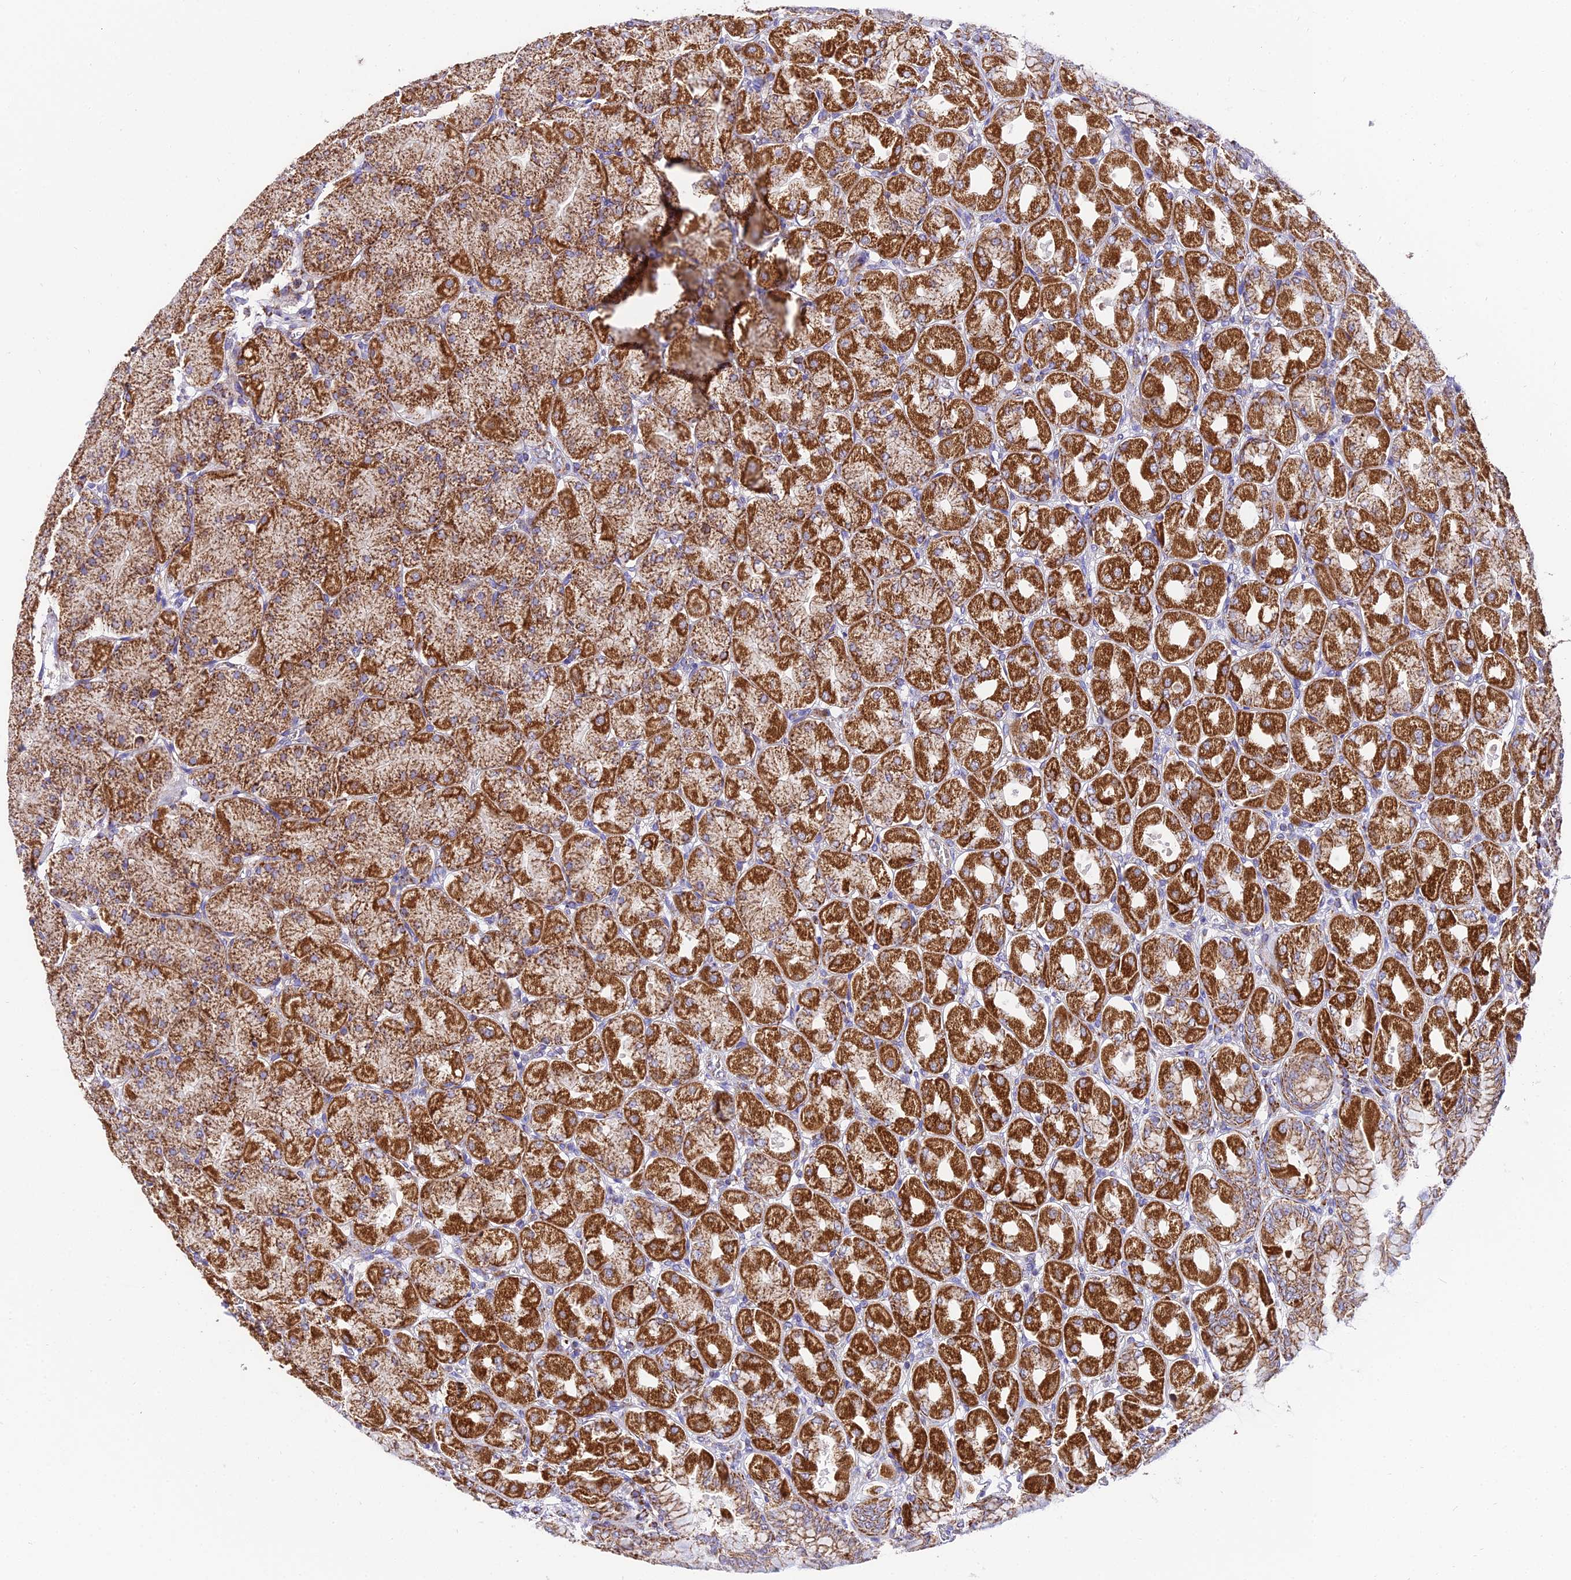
{"staining": {"intensity": "strong", "quantity": ">75%", "location": "cytoplasmic/membranous"}, "tissue": "stomach", "cell_type": "Glandular cells", "image_type": "normal", "snomed": [{"axis": "morphology", "description": "Normal tissue, NOS"}, {"axis": "topography", "description": "Stomach, upper"}], "caption": "Immunohistochemistry (IHC) staining of benign stomach, which exhibits high levels of strong cytoplasmic/membranous expression in about >75% of glandular cells indicating strong cytoplasmic/membranous protein positivity. The staining was performed using DAB (brown) for protein detection and nuclei were counterstained in hematoxylin (blue).", "gene": "OCIAD1", "patient": {"sex": "female", "age": 56}}